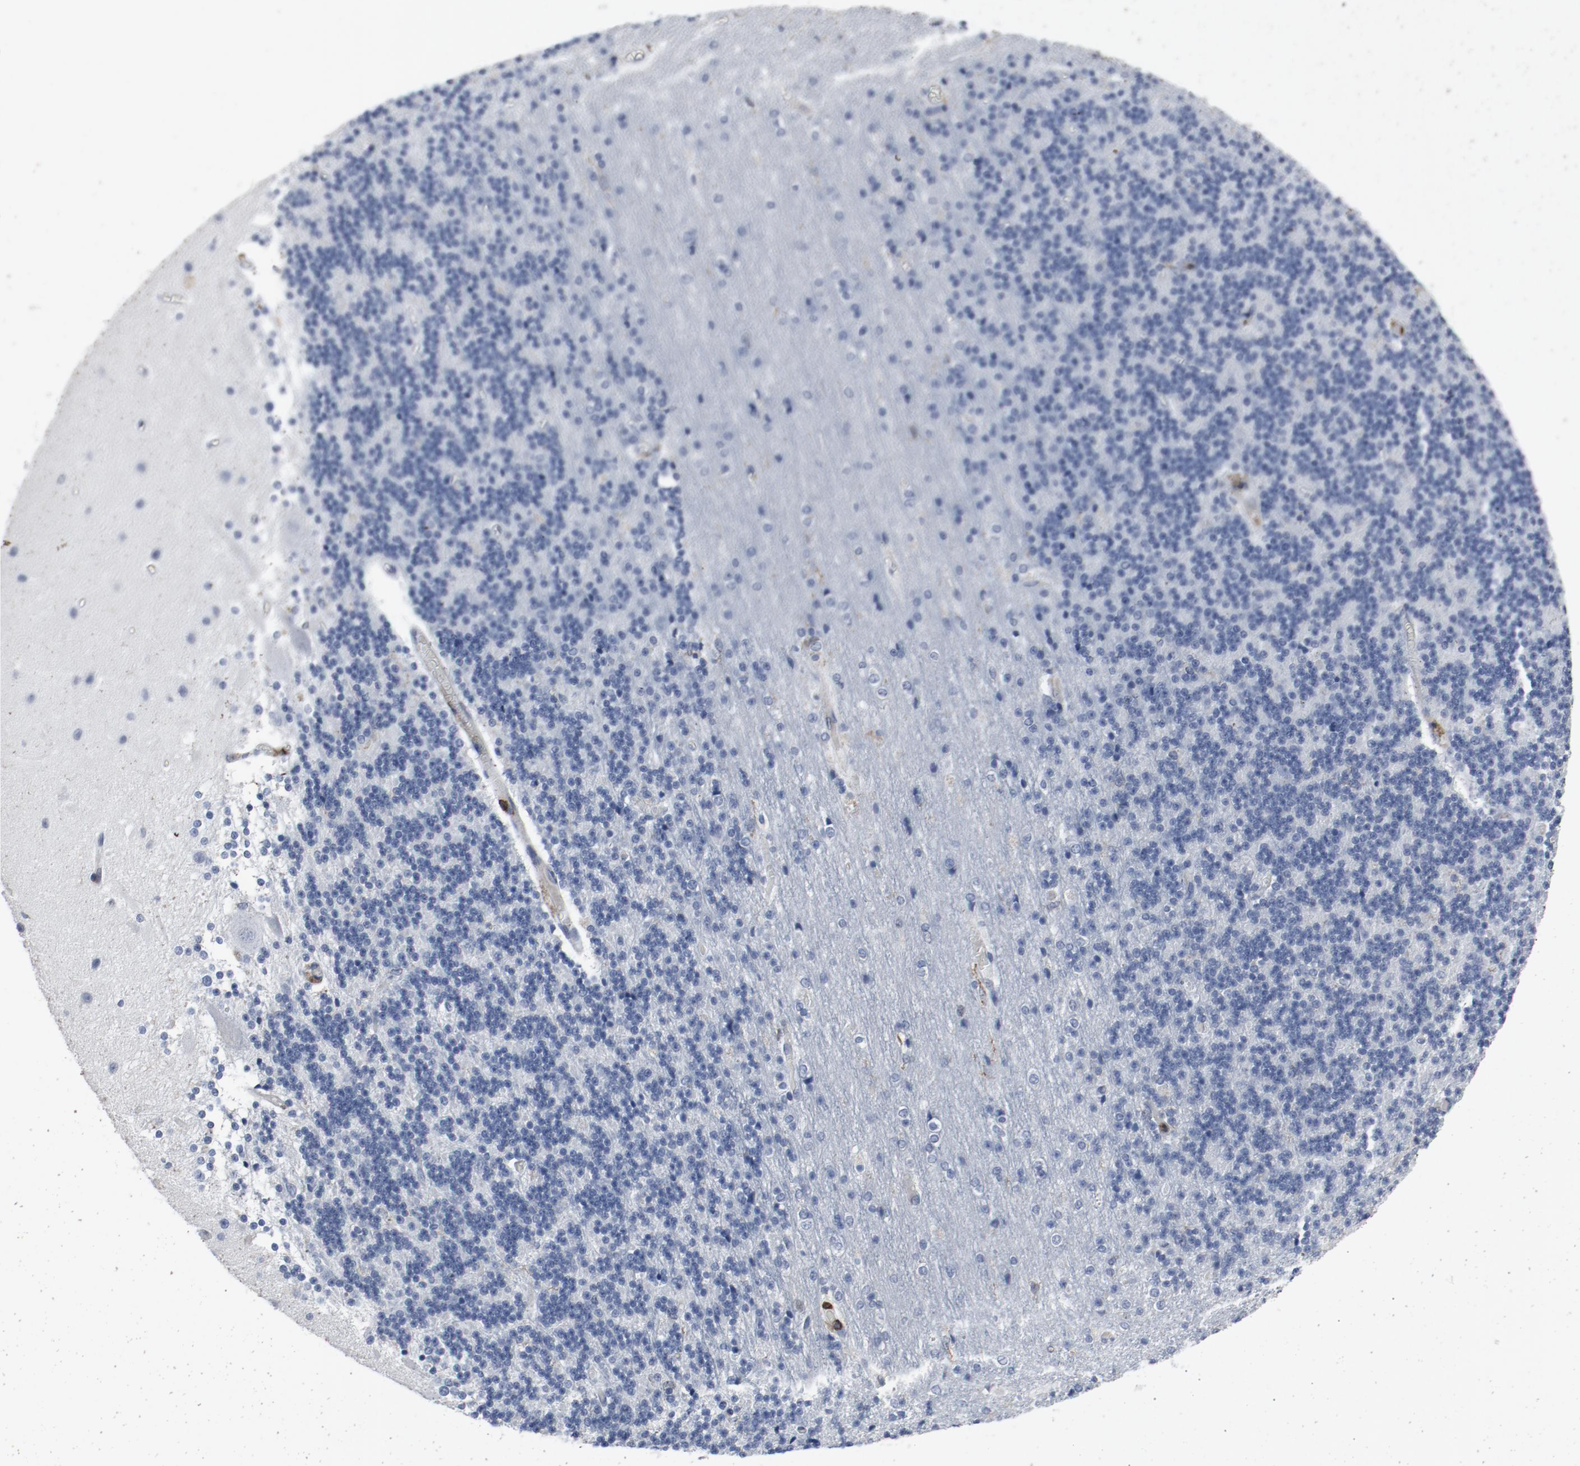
{"staining": {"intensity": "negative", "quantity": "none", "location": "none"}, "tissue": "cerebellum", "cell_type": "Cells in granular layer", "image_type": "normal", "snomed": [{"axis": "morphology", "description": "Normal tissue, NOS"}, {"axis": "topography", "description": "Cerebellum"}], "caption": "The photomicrograph shows no staining of cells in granular layer in unremarkable cerebellum. (DAB immunohistochemistry, high magnification).", "gene": "LCP2", "patient": {"sex": "female", "age": 54}}